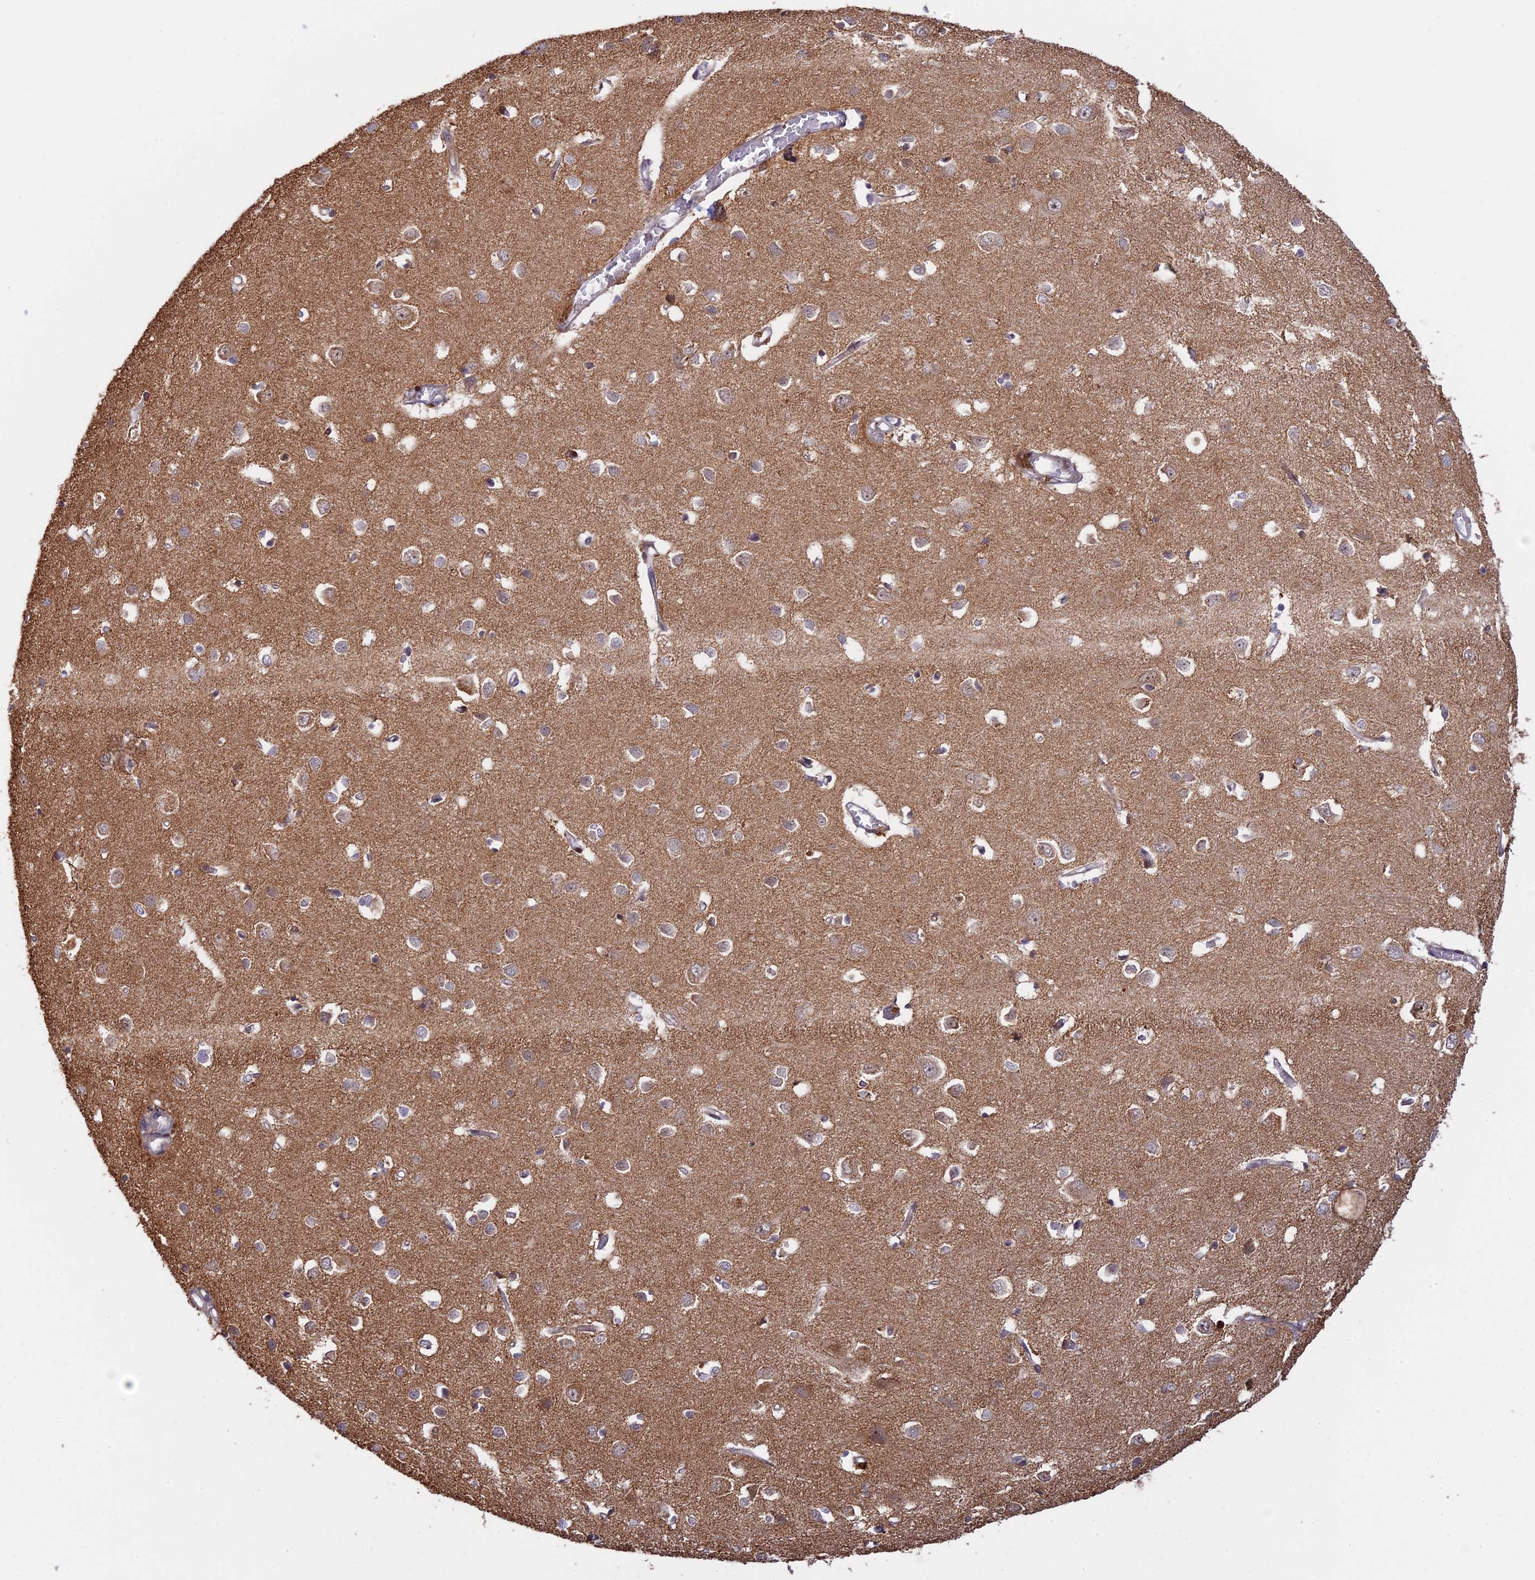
{"staining": {"intensity": "negative", "quantity": "none", "location": "none"}, "tissue": "cerebral cortex", "cell_type": "Endothelial cells", "image_type": "normal", "snomed": [{"axis": "morphology", "description": "Normal tissue, NOS"}, {"axis": "topography", "description": "Cerebral cortex"}], "caption": "A histopathology image of human cerebral cortex is negative for staining in endothelial cells. (Immunohistochemistry (ihc), brightfield microscopy, high magnification).", "gene": "GSKIP", "patient": {"sex": "female", "age": 64}}